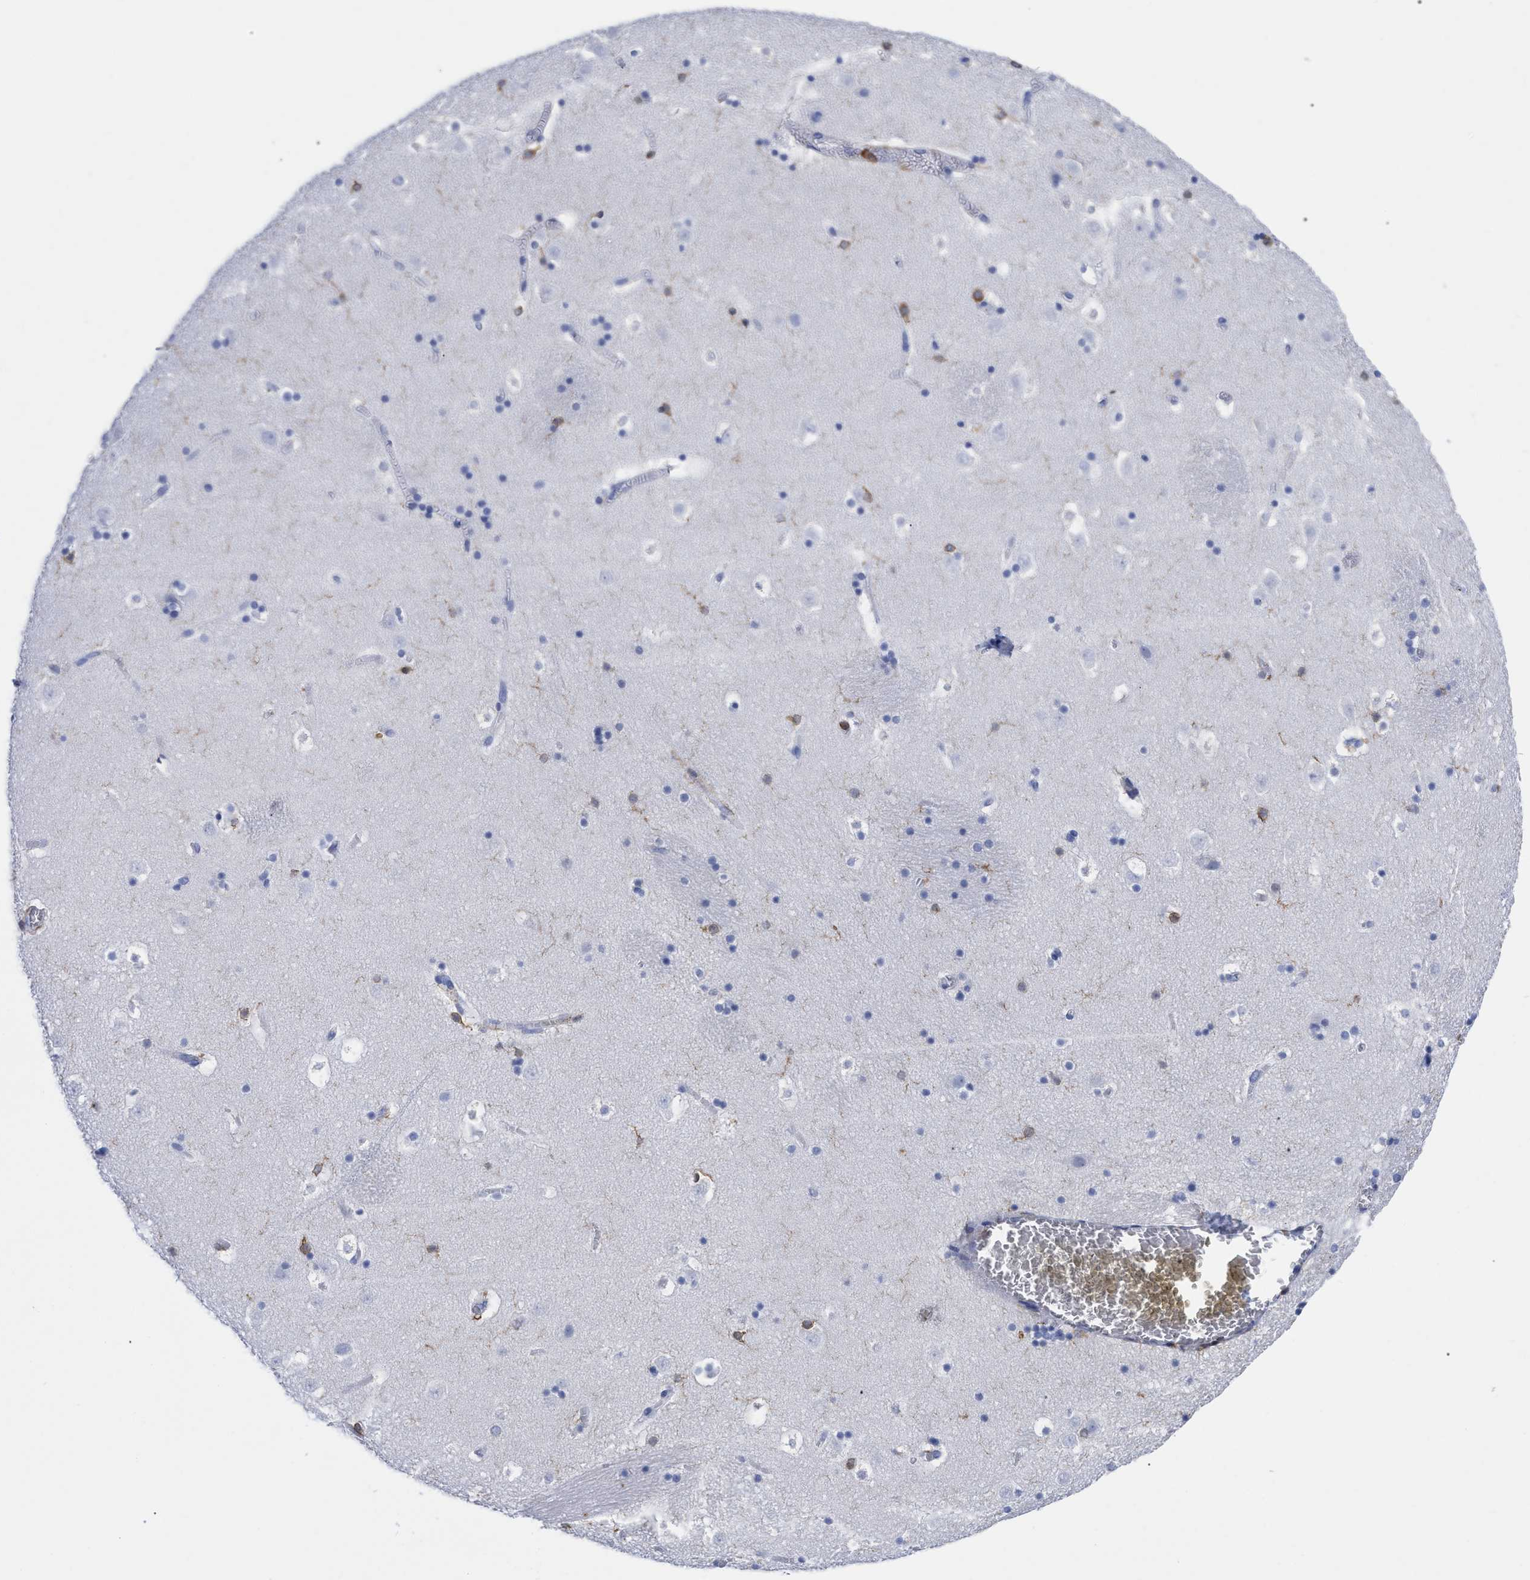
{"staining": {"intensity": "moderate", "quantity": "<25%", "location": "cytoplasmic/membranous"}, "tissue": "caudate", "cell_type": "Glial cells", "image_type": "normal", "snomed": [{"axis": "morphology", "description": "Normal tissue, NOS"}, {"axis": "topography", "description": "Lateral ventricle wall"}], "caption": "Caudate stained with IHC displays moderate cytoplasmic/membranous staining in approximately <25% of glial cells.", "gene": "HCLS1", "patient": {"sex": "male", "age": 45}}